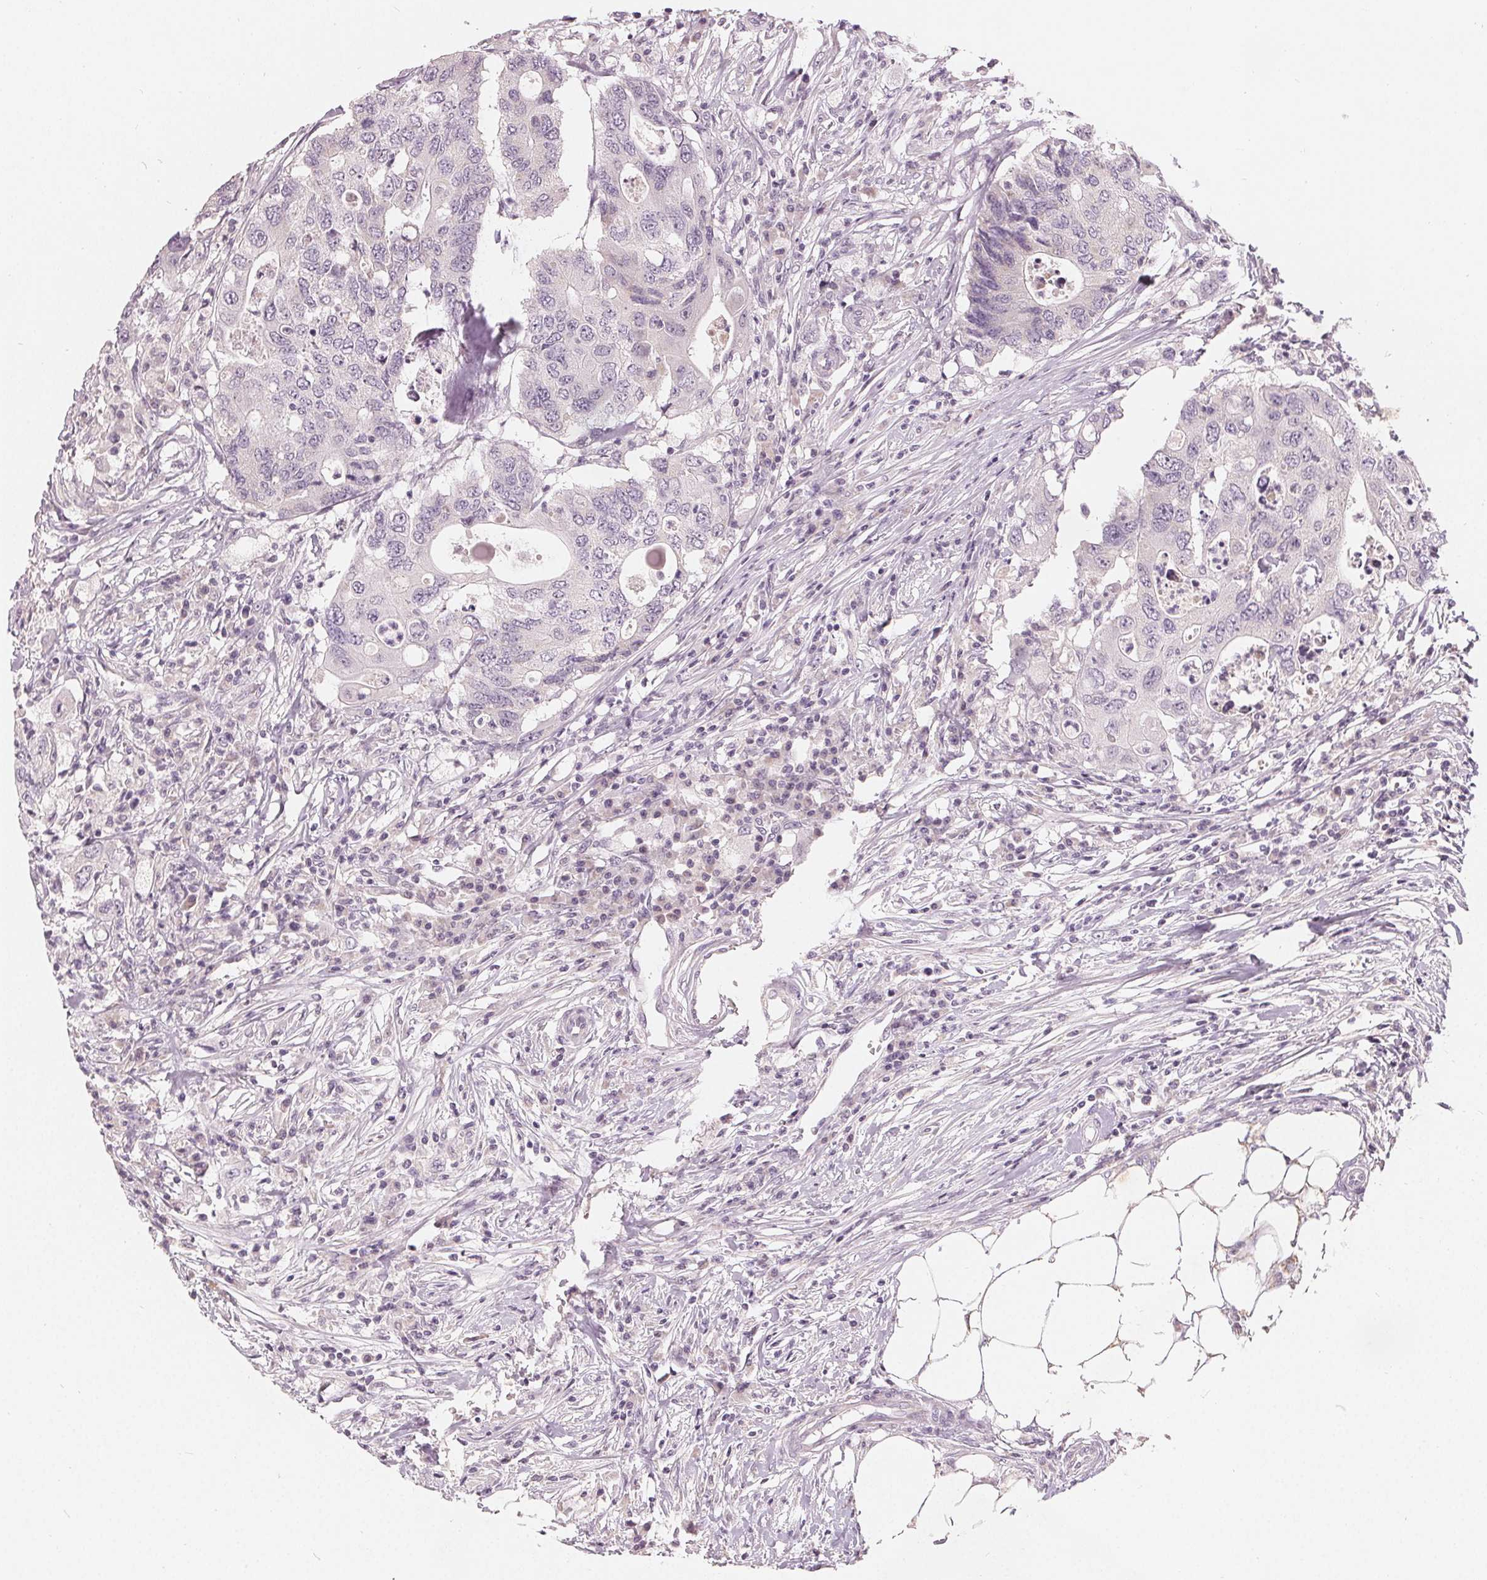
{"staining": {"intensity": "negative", "quantity": "none", "location": "none"}, "tissue": "colorectal cancer", "cell_type": "Tumor cells", "image_type": "cancer", "snomed": [{"axis": "morphology", "description": "Adenocarcinoma, NOS"}, {"axis": "topography", "description": "Colon"}], "caption": "Human colorectal adenocarcinoma stained for a protein using immunohistochemistry (IHC) shows no staining in tumor cells.", "gene": "TRIM60", "patient": {"sex": "male", "age": 71}}